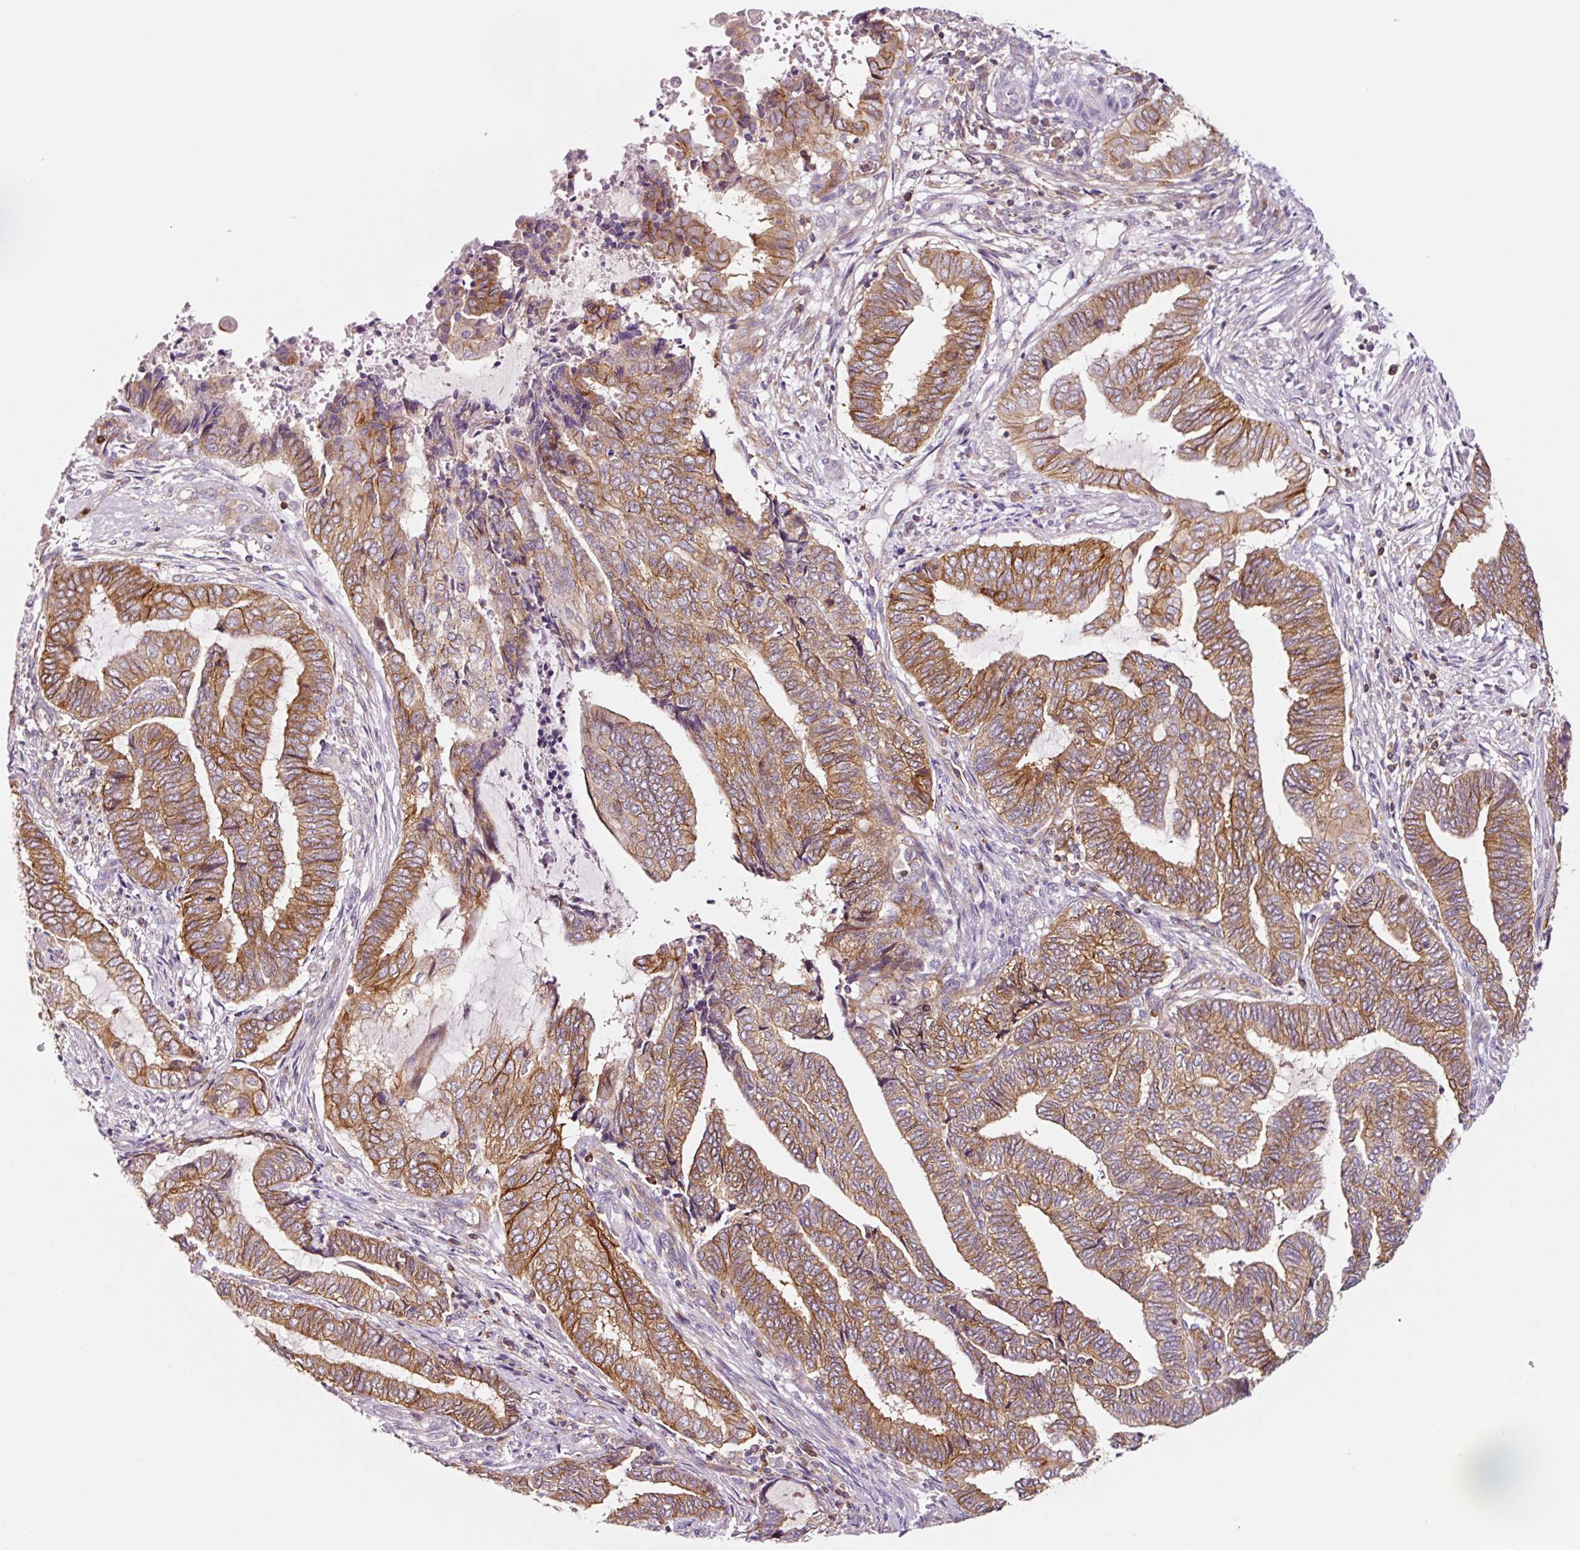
{"staining": {"intensity": "moderate", "quantity": ">75%", "location": "cytoplasmic/membranous"}, "tissue": "endometrial cancer", "cell_type": "Tumor cells", "image_type": "cancer", "snomed": [{"axis": "morphology", "description": "Adenocarcinoma, NOS"}, {"axis": "topography", "description": "Uterus"}, {"axis": "topography", "description": "Endometrium"}], "caption": "Brown immunohistochemical staining in human adenocarcinoma (endometrial) reveals moderate cytoplasmic/membranous staining in about >75% of tumor cells. (DAB IHC with brightfield microscopy, high magnification).", "gene": "ADD3", "patient": {"sex": "female", "age": 70}}